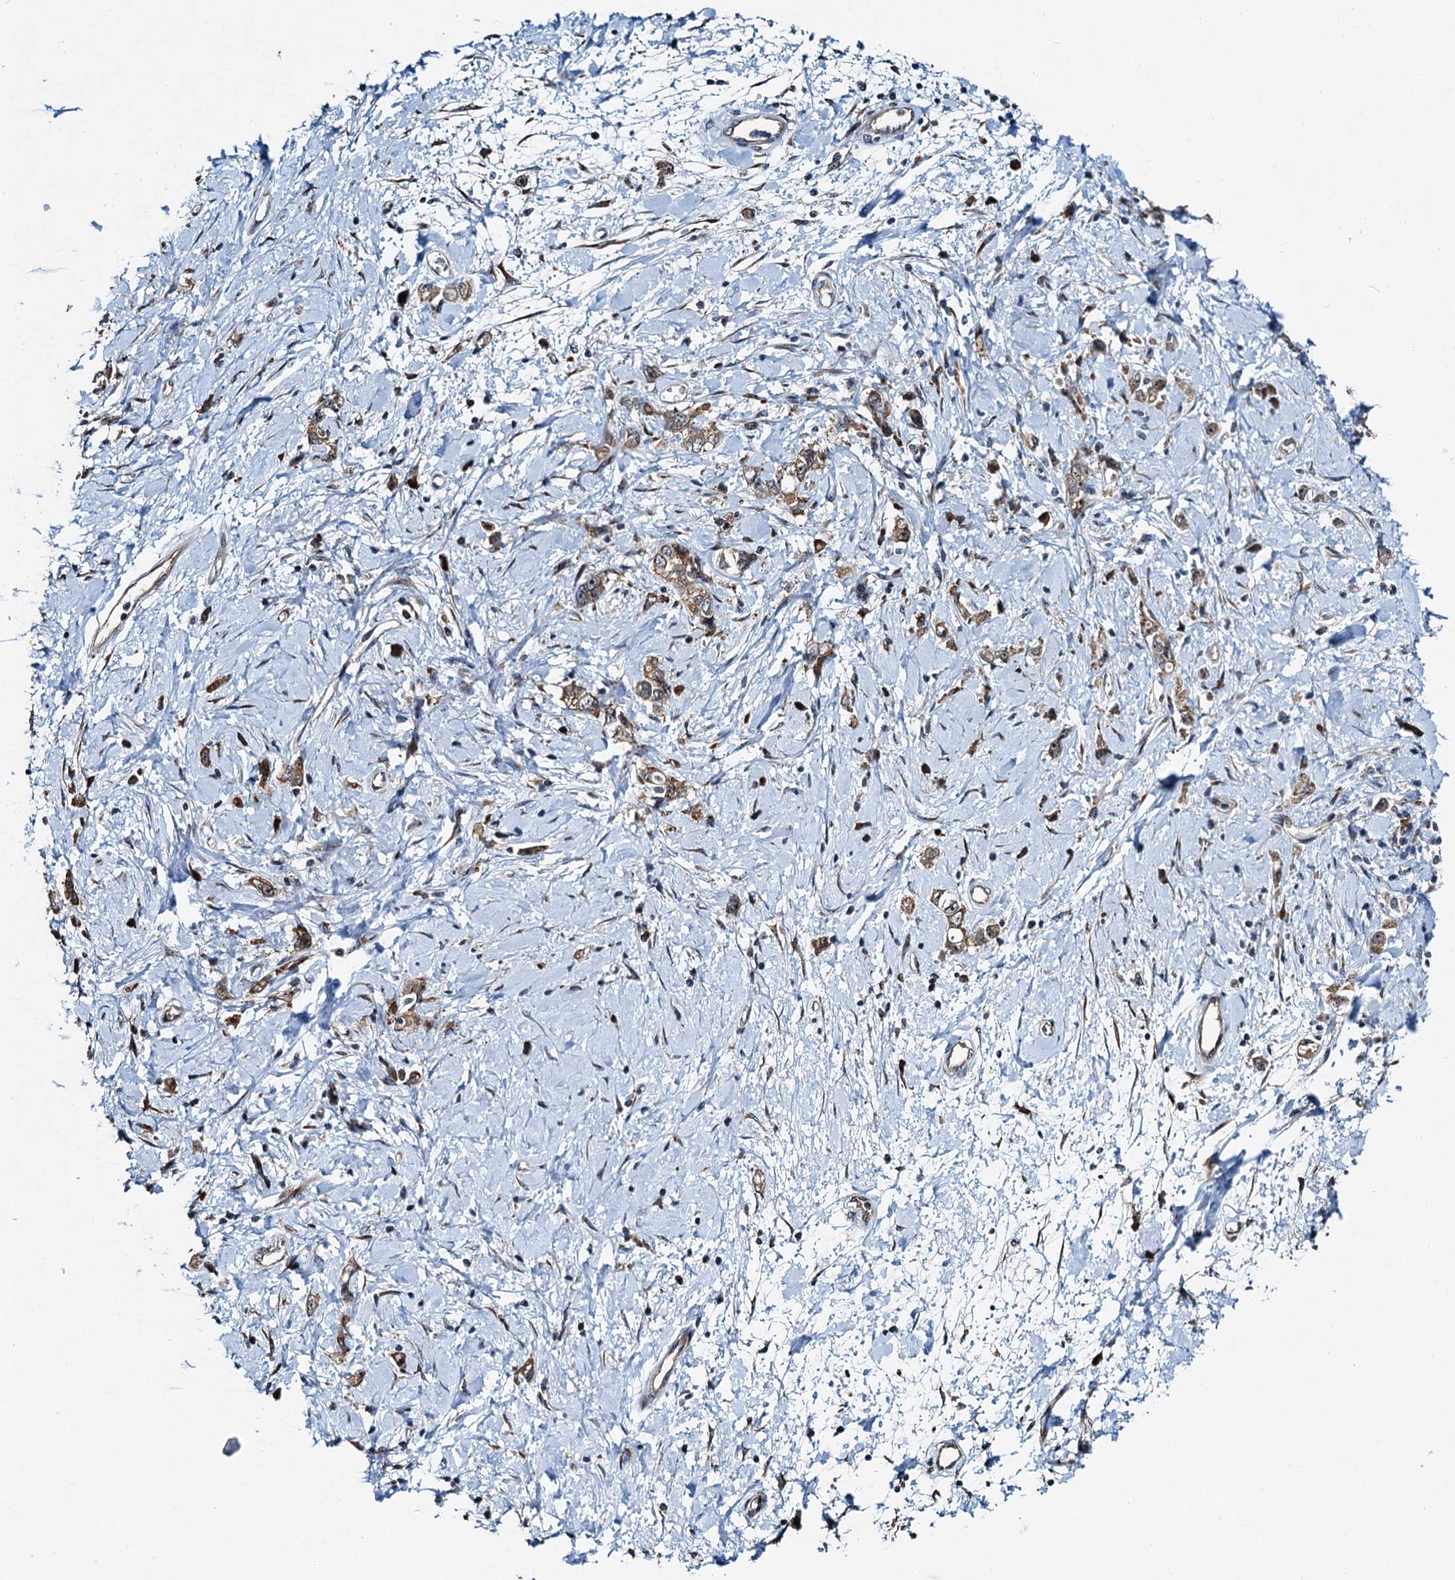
{"staining": {"intensity": "moderate", "quantity": ">75%", "location": "cytoplasmic/membranous"}, "tissue": "stomach cancer", "cell_type": "Tumor cells", "image_type": "cancer", "snomed": [{"axis": "morphology", "description": "Adenocarcinoma, NOS"}, {"axis": "topography", "description": "Stomach"}], "caption": "DAB immunohistochemical staining of human adenocarcinoma (stomach) displays moderate cytoplasmic/membranous protein positivity in approximately >75% of tumor cells.", "gene": "DNAJC21", "patient": {"sex": "female", "age": 76}}